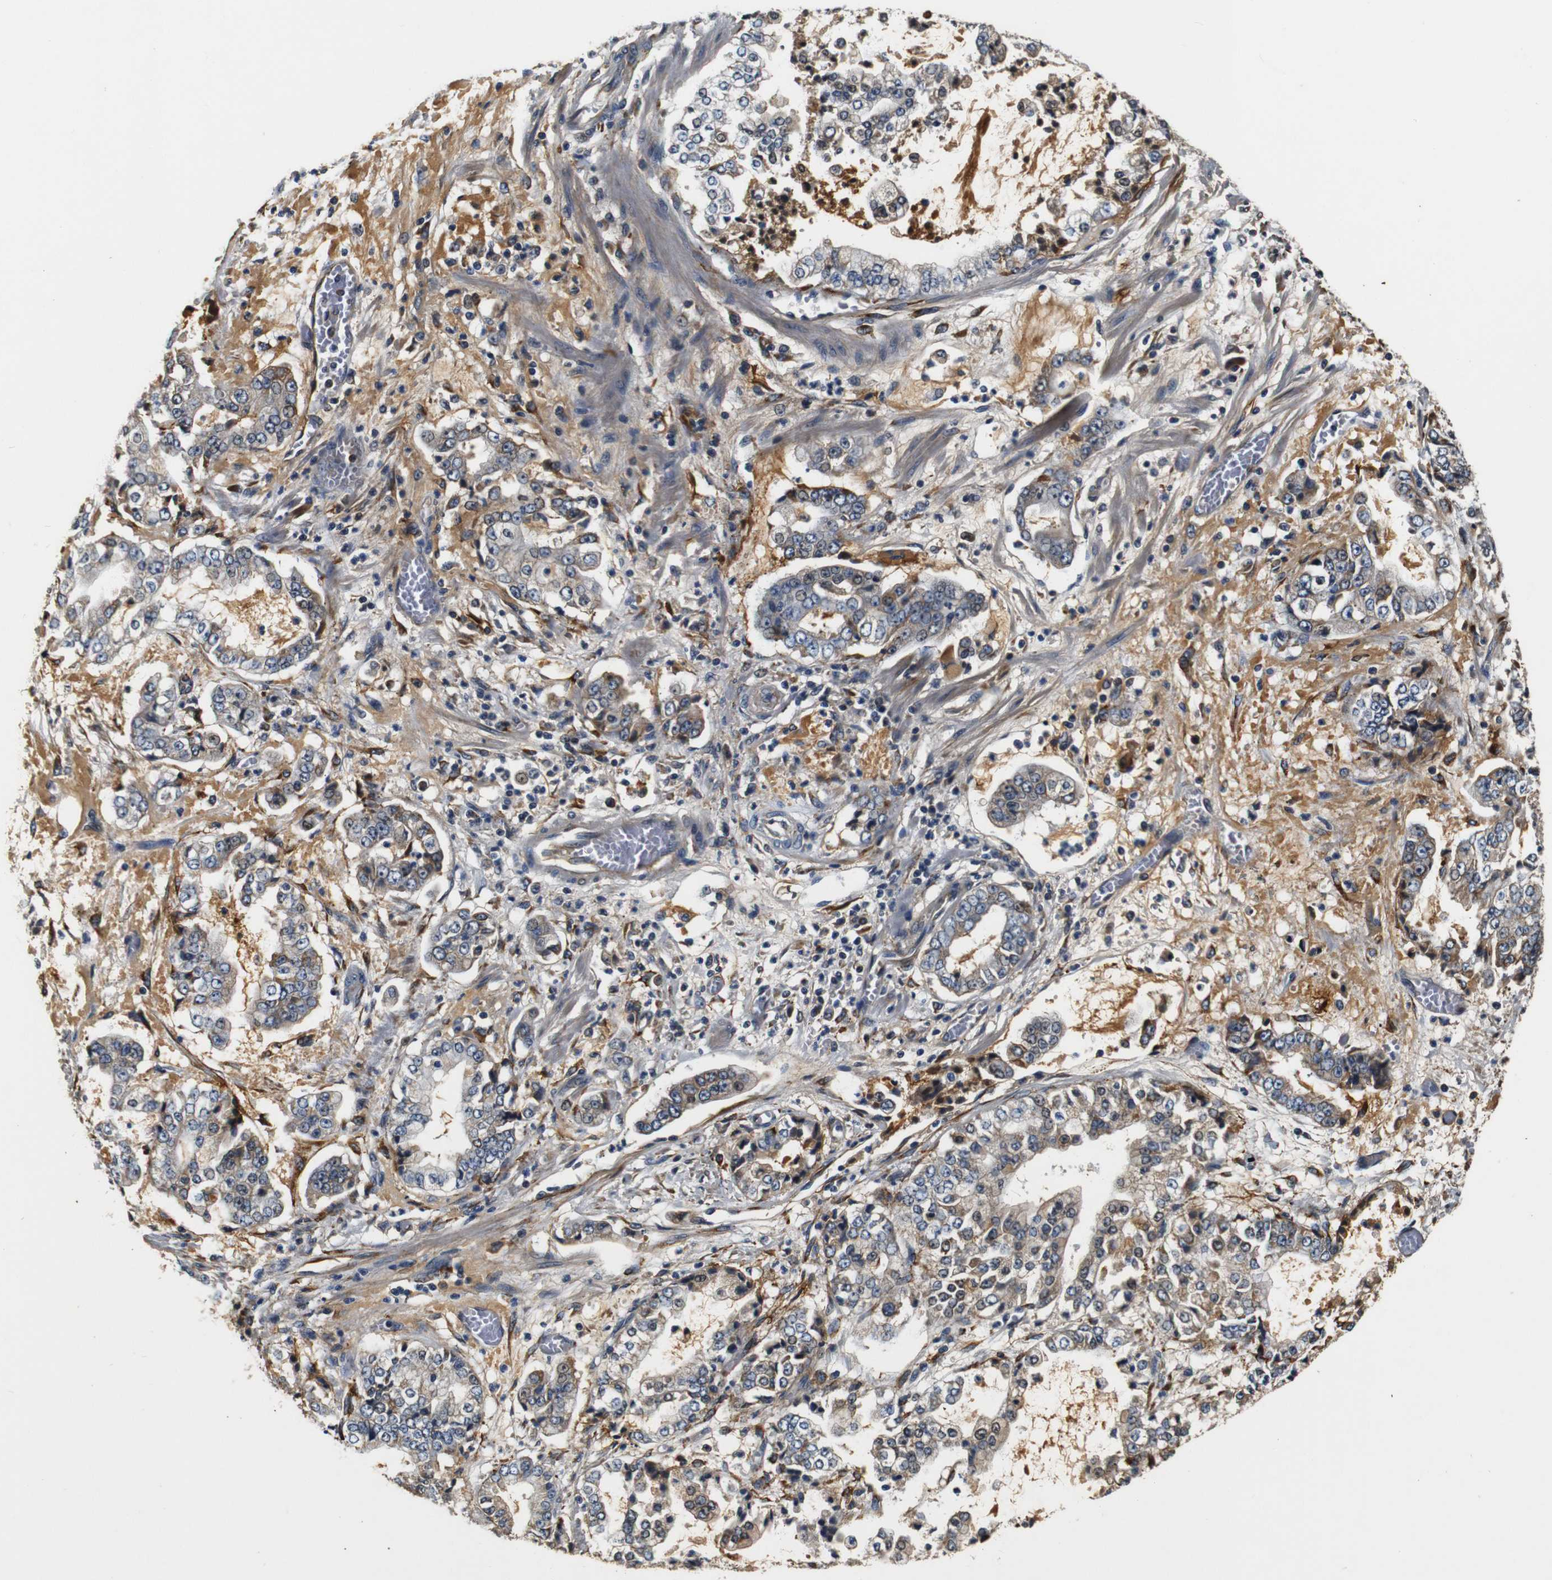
{"staining": {"intensity": "weak", "quantity": "<25%", "location": "cytoplasmic/membranous"}, "tissue": "stomach cancer", "cell_type": "Tumor cells", "image_type": "cancer", "snomed": [{"axis": "morphology", "description": "Adenocarcinoma, NOS"}, {"axis": "topography", "description": "Stomach"}], "caption": "This image is of stomach cancer (adenocarcinoma) stained with IHC to label a protein in brown with the nuclei are counter-stained blue. There is no staining in tumor cells.", "gene": "COL1A1", "patient": {"sex": "male", "age": 76}}